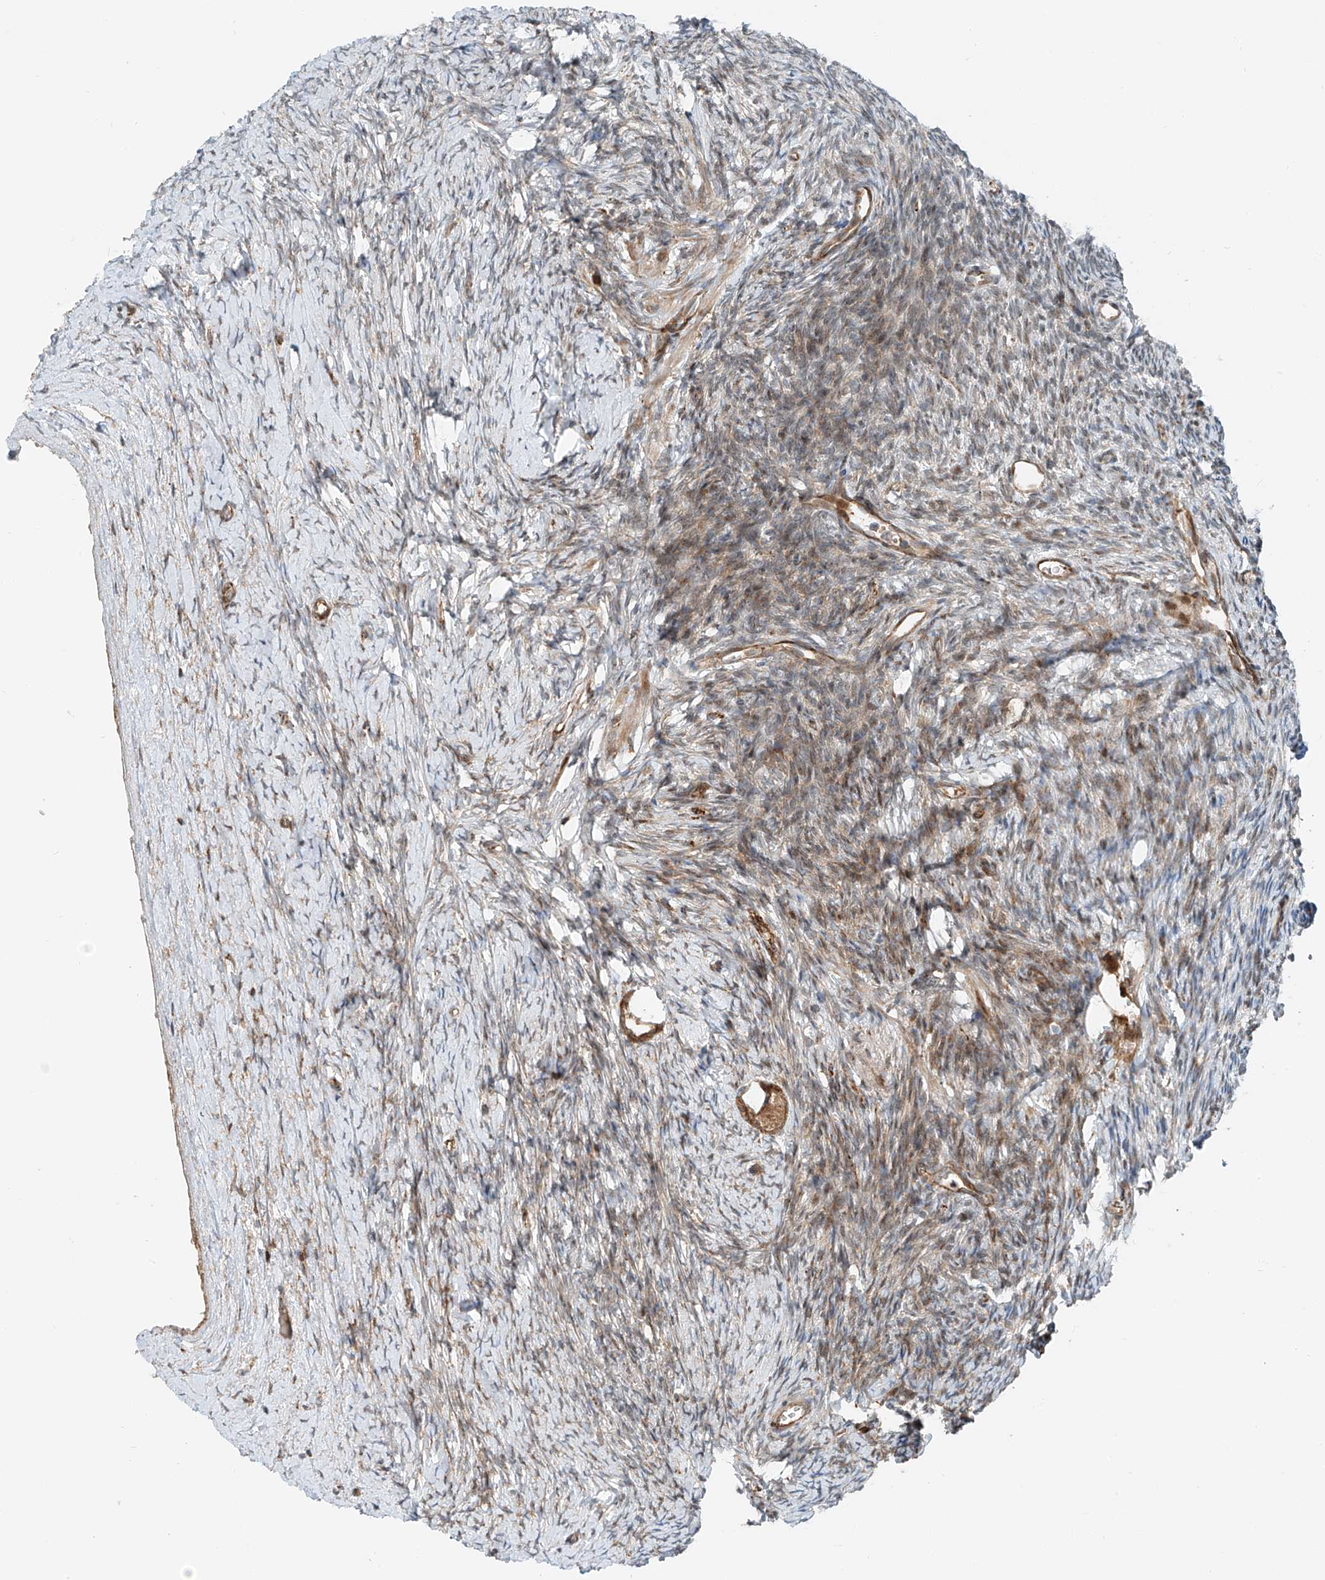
{"staining": {"intensity": "moderate", "quantity": ">75%", "location": "cytoplasmic/membranous"}, "tissue": "ovary", "cell_type": "Follicle cells", "image_type": "normal", "snomed": [{"axis": "morphology", "description": "Normal tissue, NOS"}, {"axis": "morphology", "description": "Developmental malformation"}, {"axis": "topography", "description": "Ovary"}], "caption": "A brown stain shows moderate cytoplasmic/membranous expression of a protein in follicle cells of unremarkable ovary. The staining is performed using DAB brown chromogen to label protein expression. The nuclei are counter-stained blue using hematoxylin.", "gene": "USP48", "patient": {"sex": "female", "age": 39}}